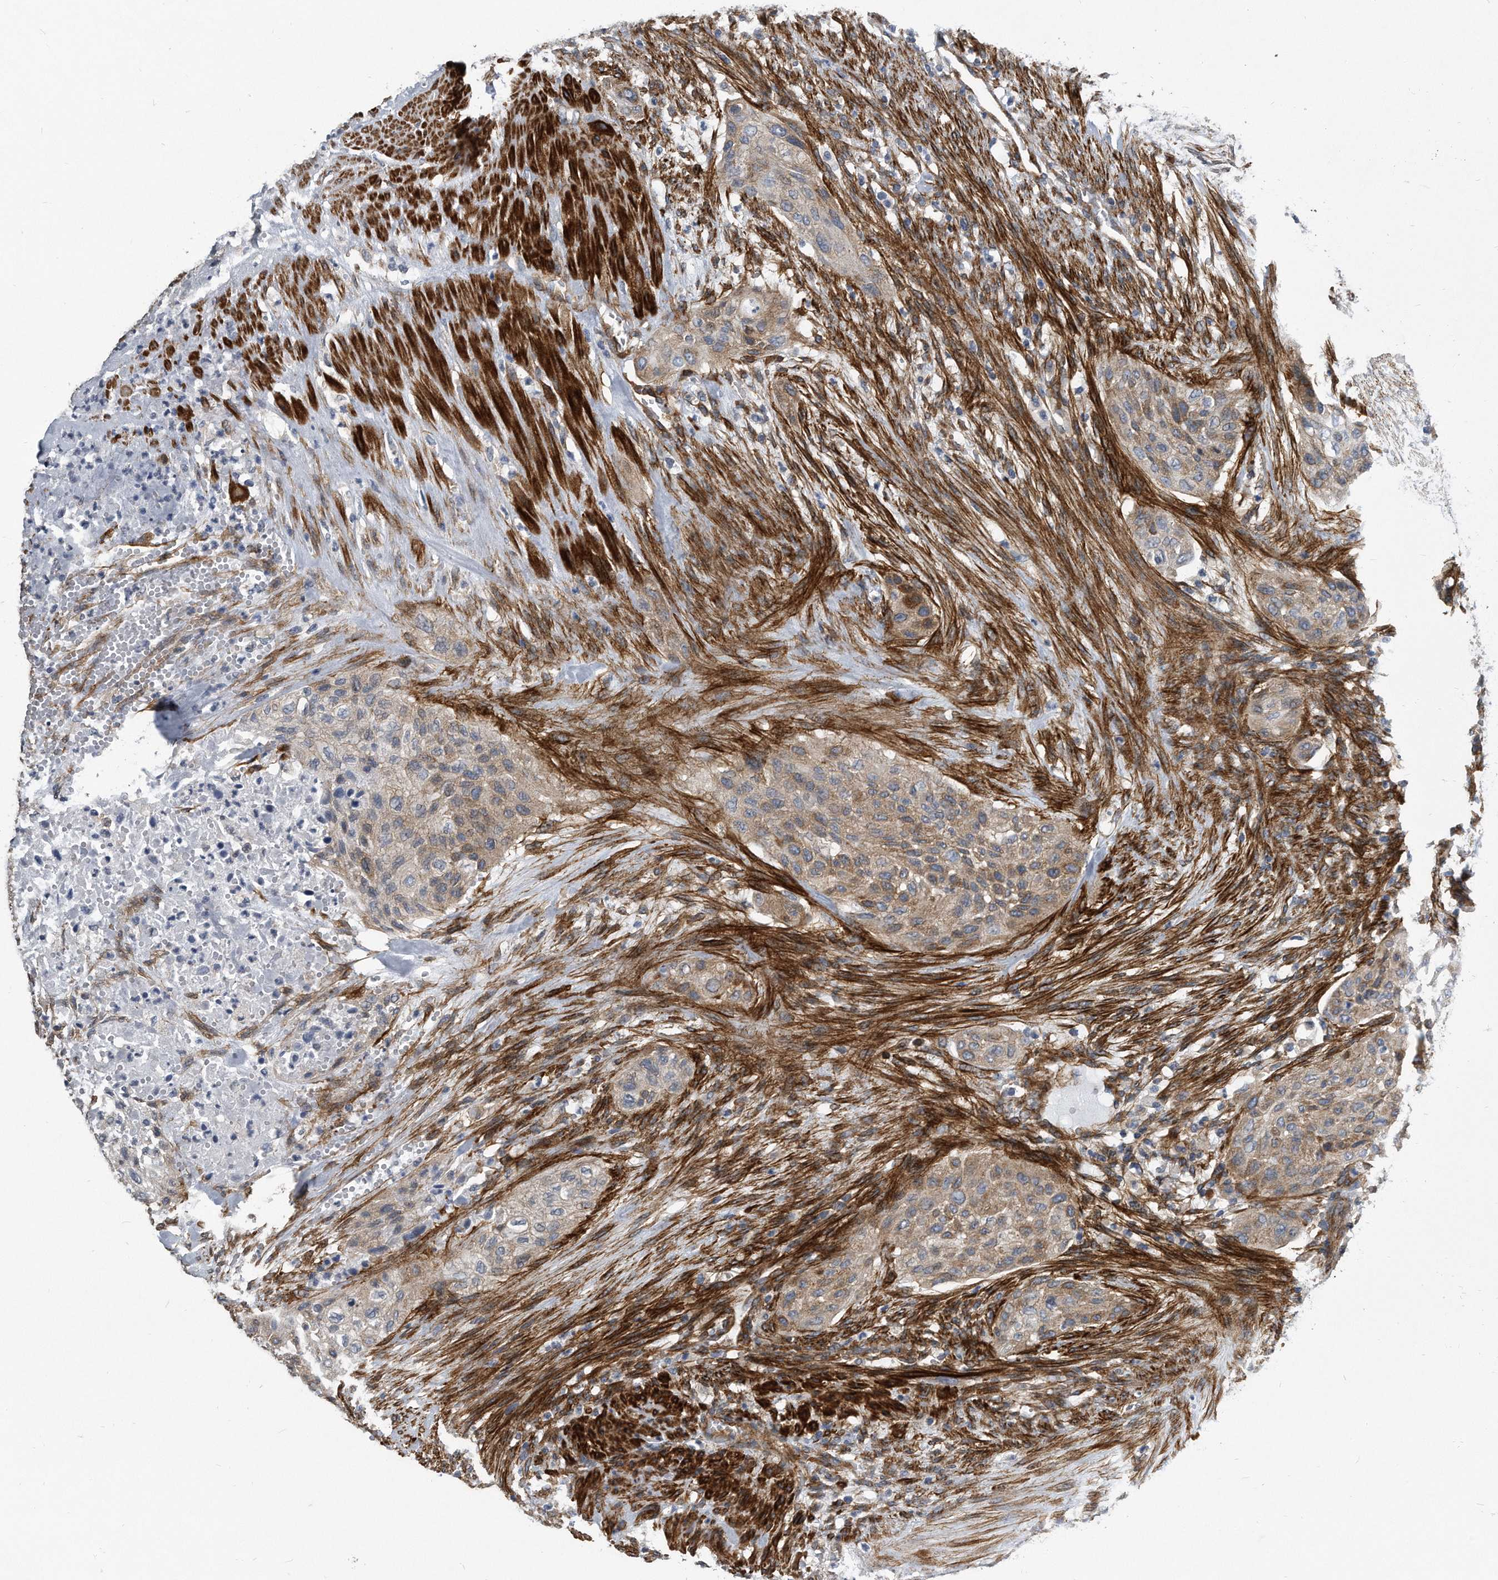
{"staining": {"intensity": "weak", "quantity": ">75%", "location": "cytoplasmic/membranous"}, "tissue": "urothelial cancer", "cell_type": "Tumor cells", "image_type": "cancer", "snomed": [{"axis": "morphology", "description": "Urothelial carcinoma, High grade"}, {"axis": "topography", "description": "Urinary bladder"}], "caption": "The micrograph reveals immunohistochemical staining of high-grade urothelial carcinoma. There is weak cytoplasmic/membranous positivity is appreciated in about >75% of tumor cells. (DAB (3,3'-diaminobenzidine) IHC, brown staining for protein, blue staining for nuclei).", "gene": "EIF2B4", "patient": {"sex": "male", "age": 35}}